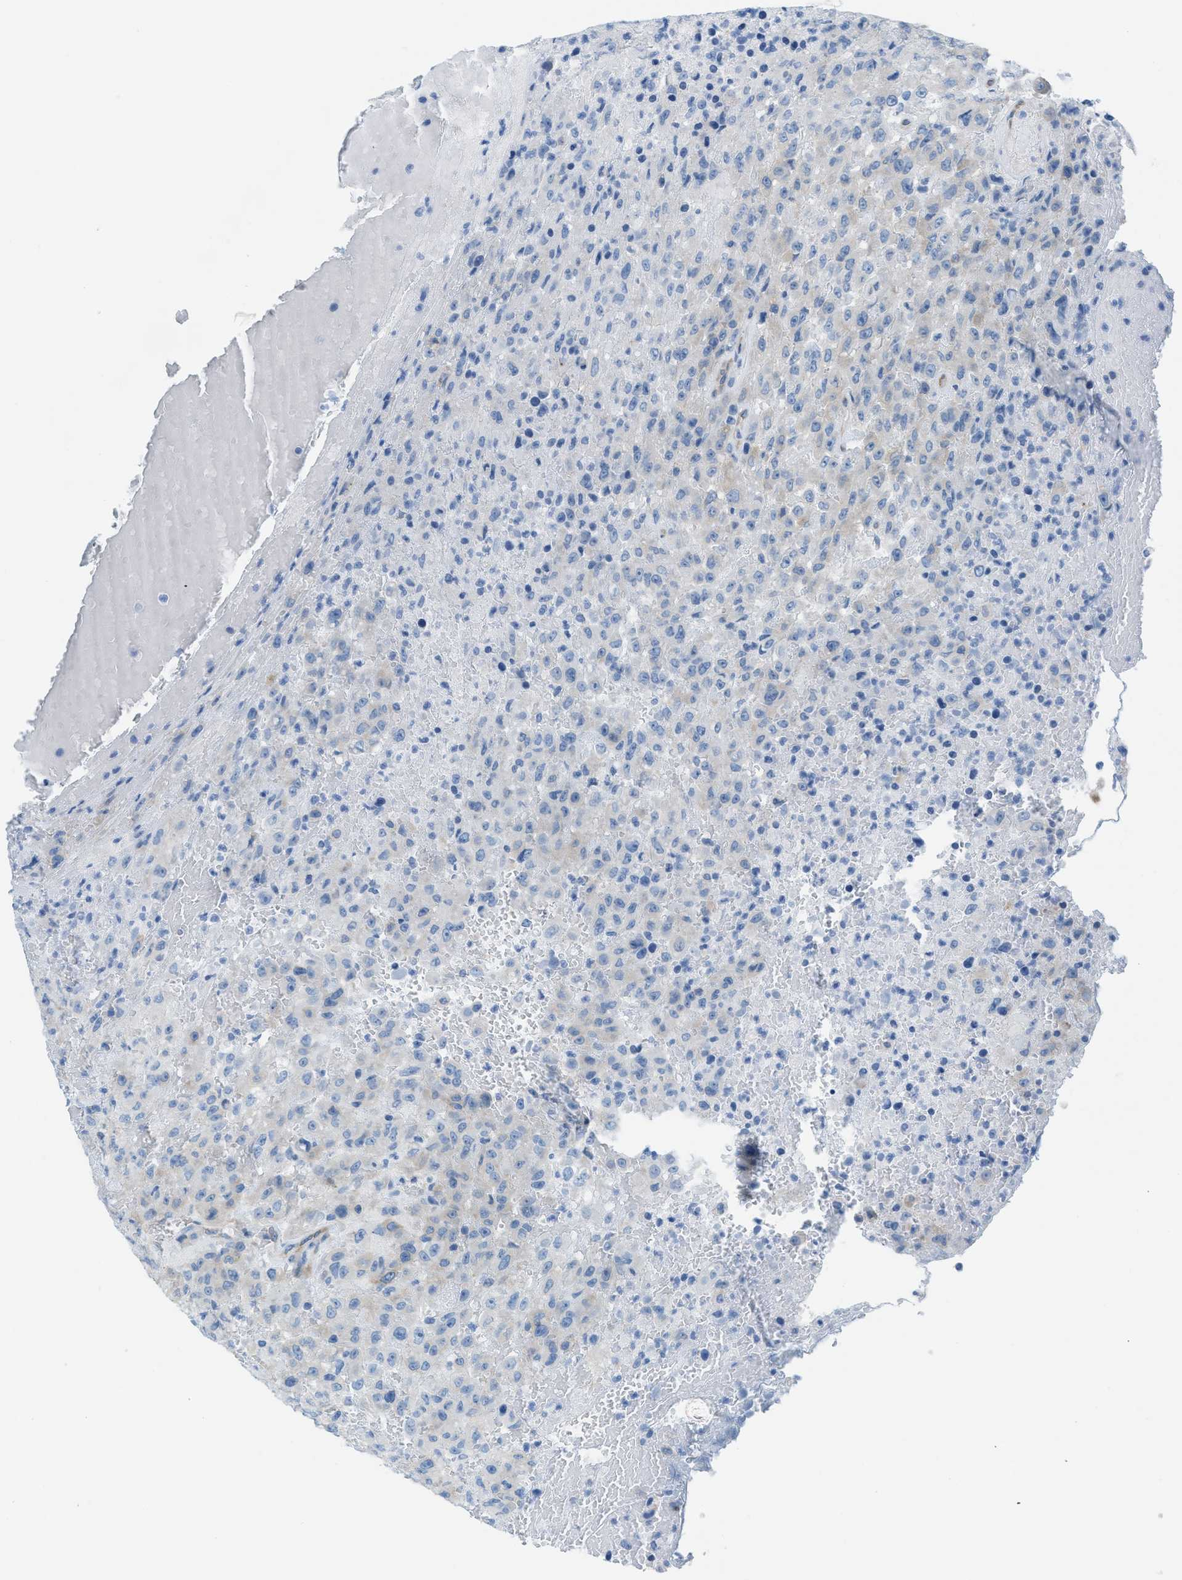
{"staining": {"intensity": "negative", "quantity": "none", "location": "none"}, "tissue": "urothelial cancer", "cell_type": "Tumor cells", "image_type": "cancer", "snomed": [{"axis": "morphology", "description": "Urothelial carcinoma, High grade"}, {"axis": "topography", "description": "Urinary bladder"}], "caption": "Immunohistochemistry image of neoplastic tissue: urothelial carcinoma (high-grade) stained with DAB exhibits no significant protein positivity in tumor cells.", "gene": "ASGR1", "patient": {"sex": "male", "age": 46}}